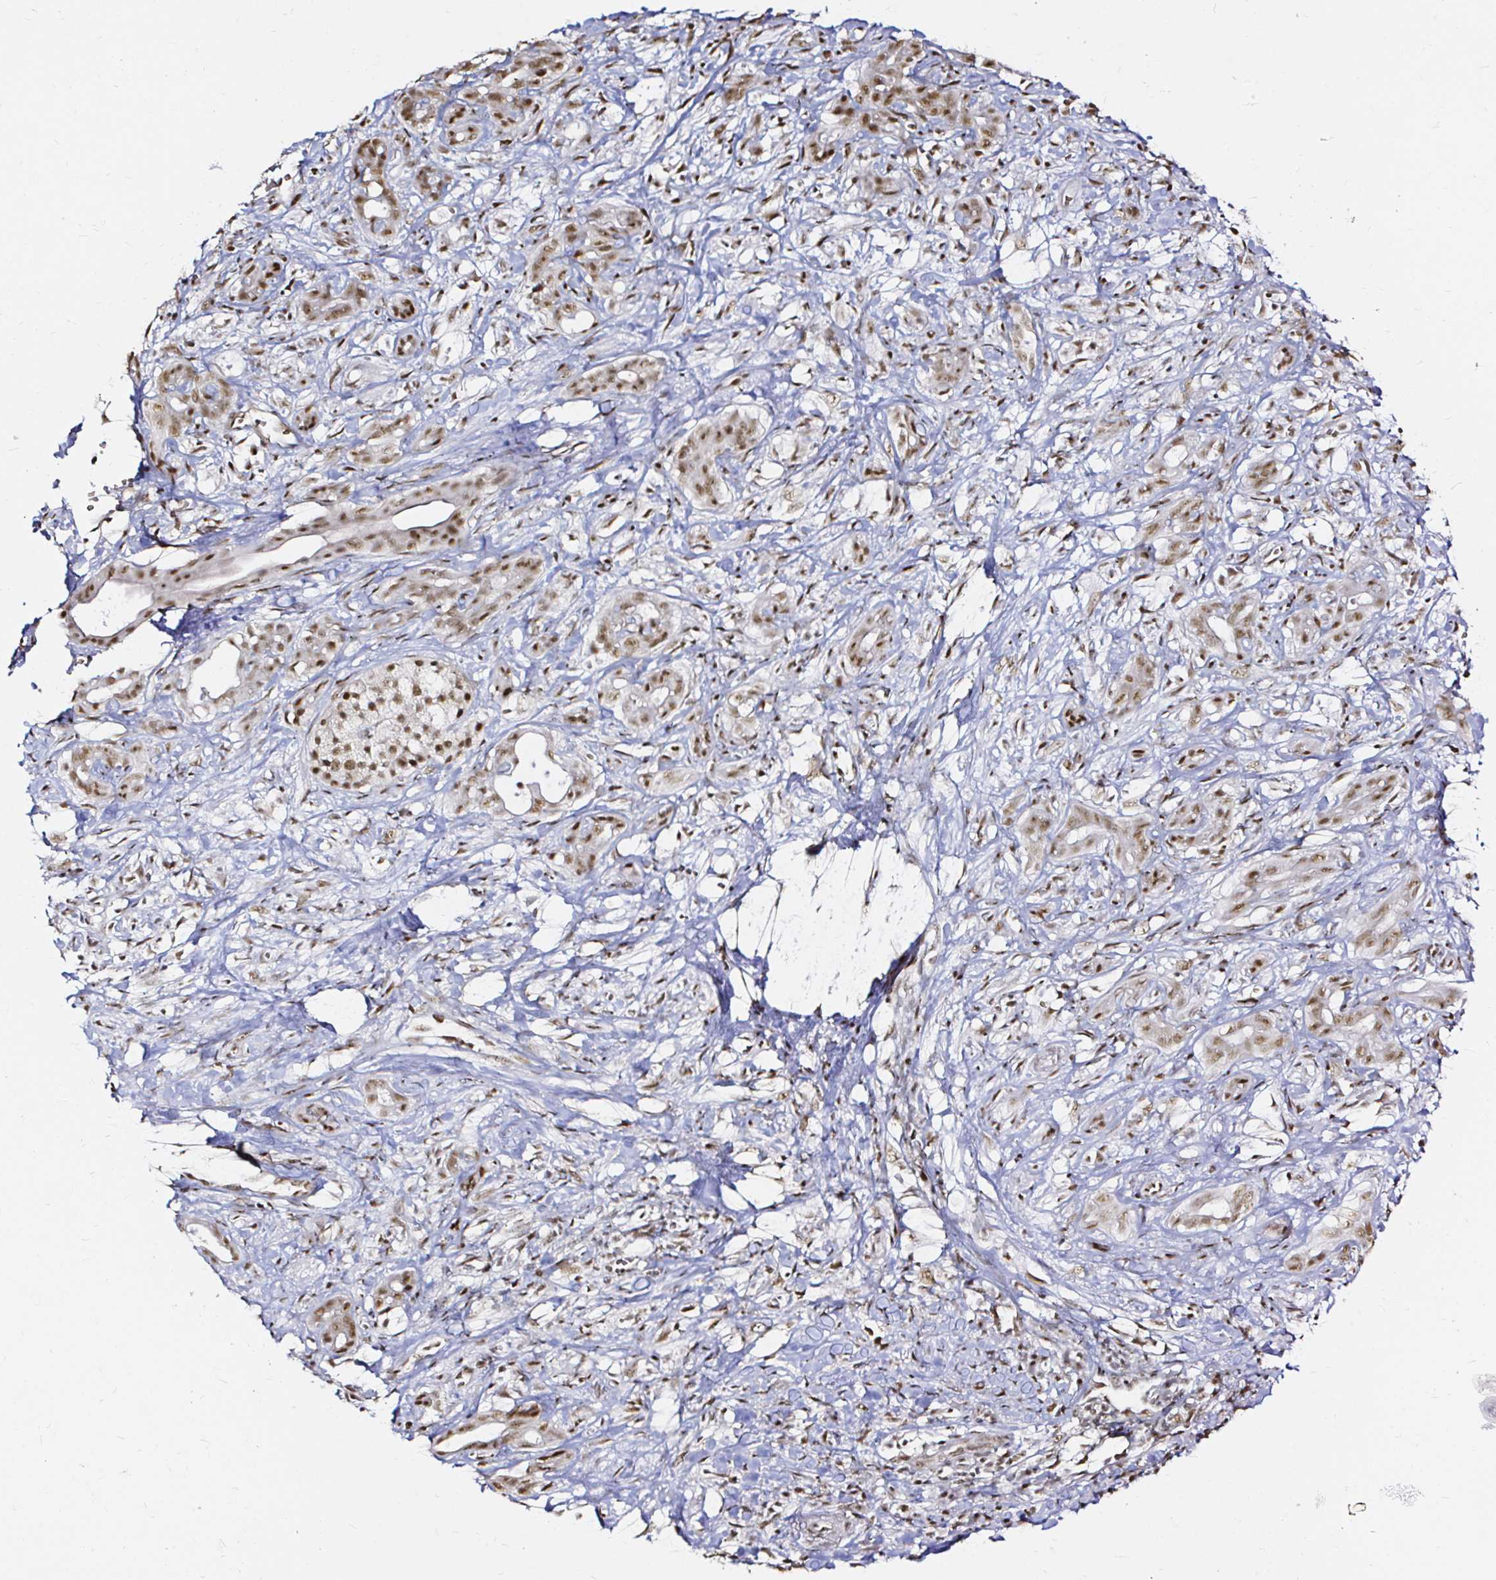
{"staining": {"intensity": "moderate", "quantity": ">75%", "location": "nuclear"}, "tissue": "pancreatic cancer", "cell_type": "Tumor cells", "image_type": "cancer", "snomed": [{"axis": "morphology", "description": "Adenocarcinoma, NOS"}, {"axis": "topography", "description": "Pancreas"}], "caption": "Immunohistochemical staining of adenocarcinoma (pancreatic) exhibits medium levels of moderate nuclear staining in approximately >75% of tumor cells.", "gene": "SNRPC", "patient": {"sex": "male", "age": 61}}